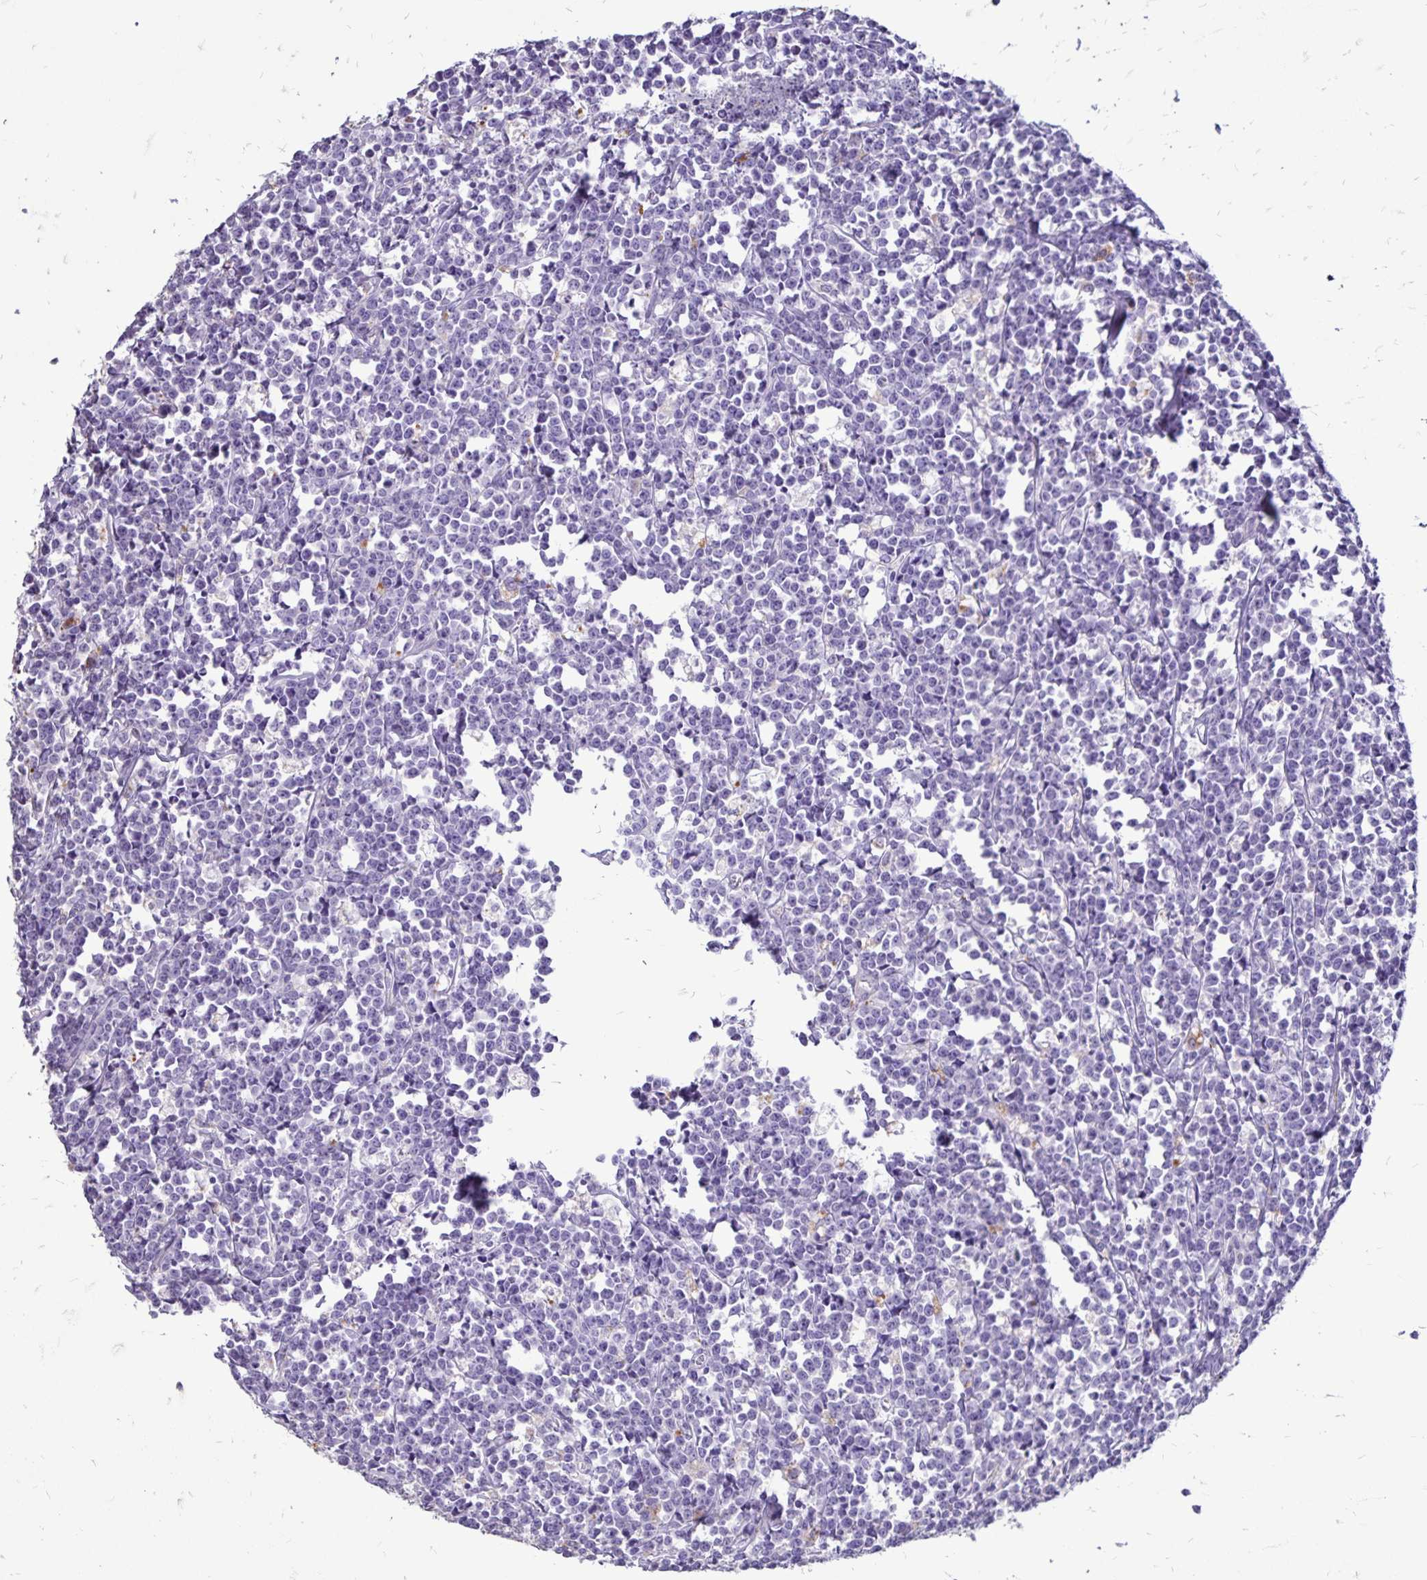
{"staining": {"intensity": "negative", "quantity": "none", "location": "none"}, "tissue": "lymphoma", "cell_type": "Tumor cells", "image_type": "cancer", "snomed": [{"axis": "morphology", "description": "Malignant lymphoma, non-Hodgkin's type, High grade"}, {"axis": "topography", "description": "Small intestine"}], "caption": "Immunohistochemistry (IHC) photomicrograph of malignant lymphoma, non-Hodgkin's type (high-grade) stained for a protein (brown), which demonstrates no staining in tumor cells.", "gene": "EVPL", "patient": {"sex": "female", "age": 56}}